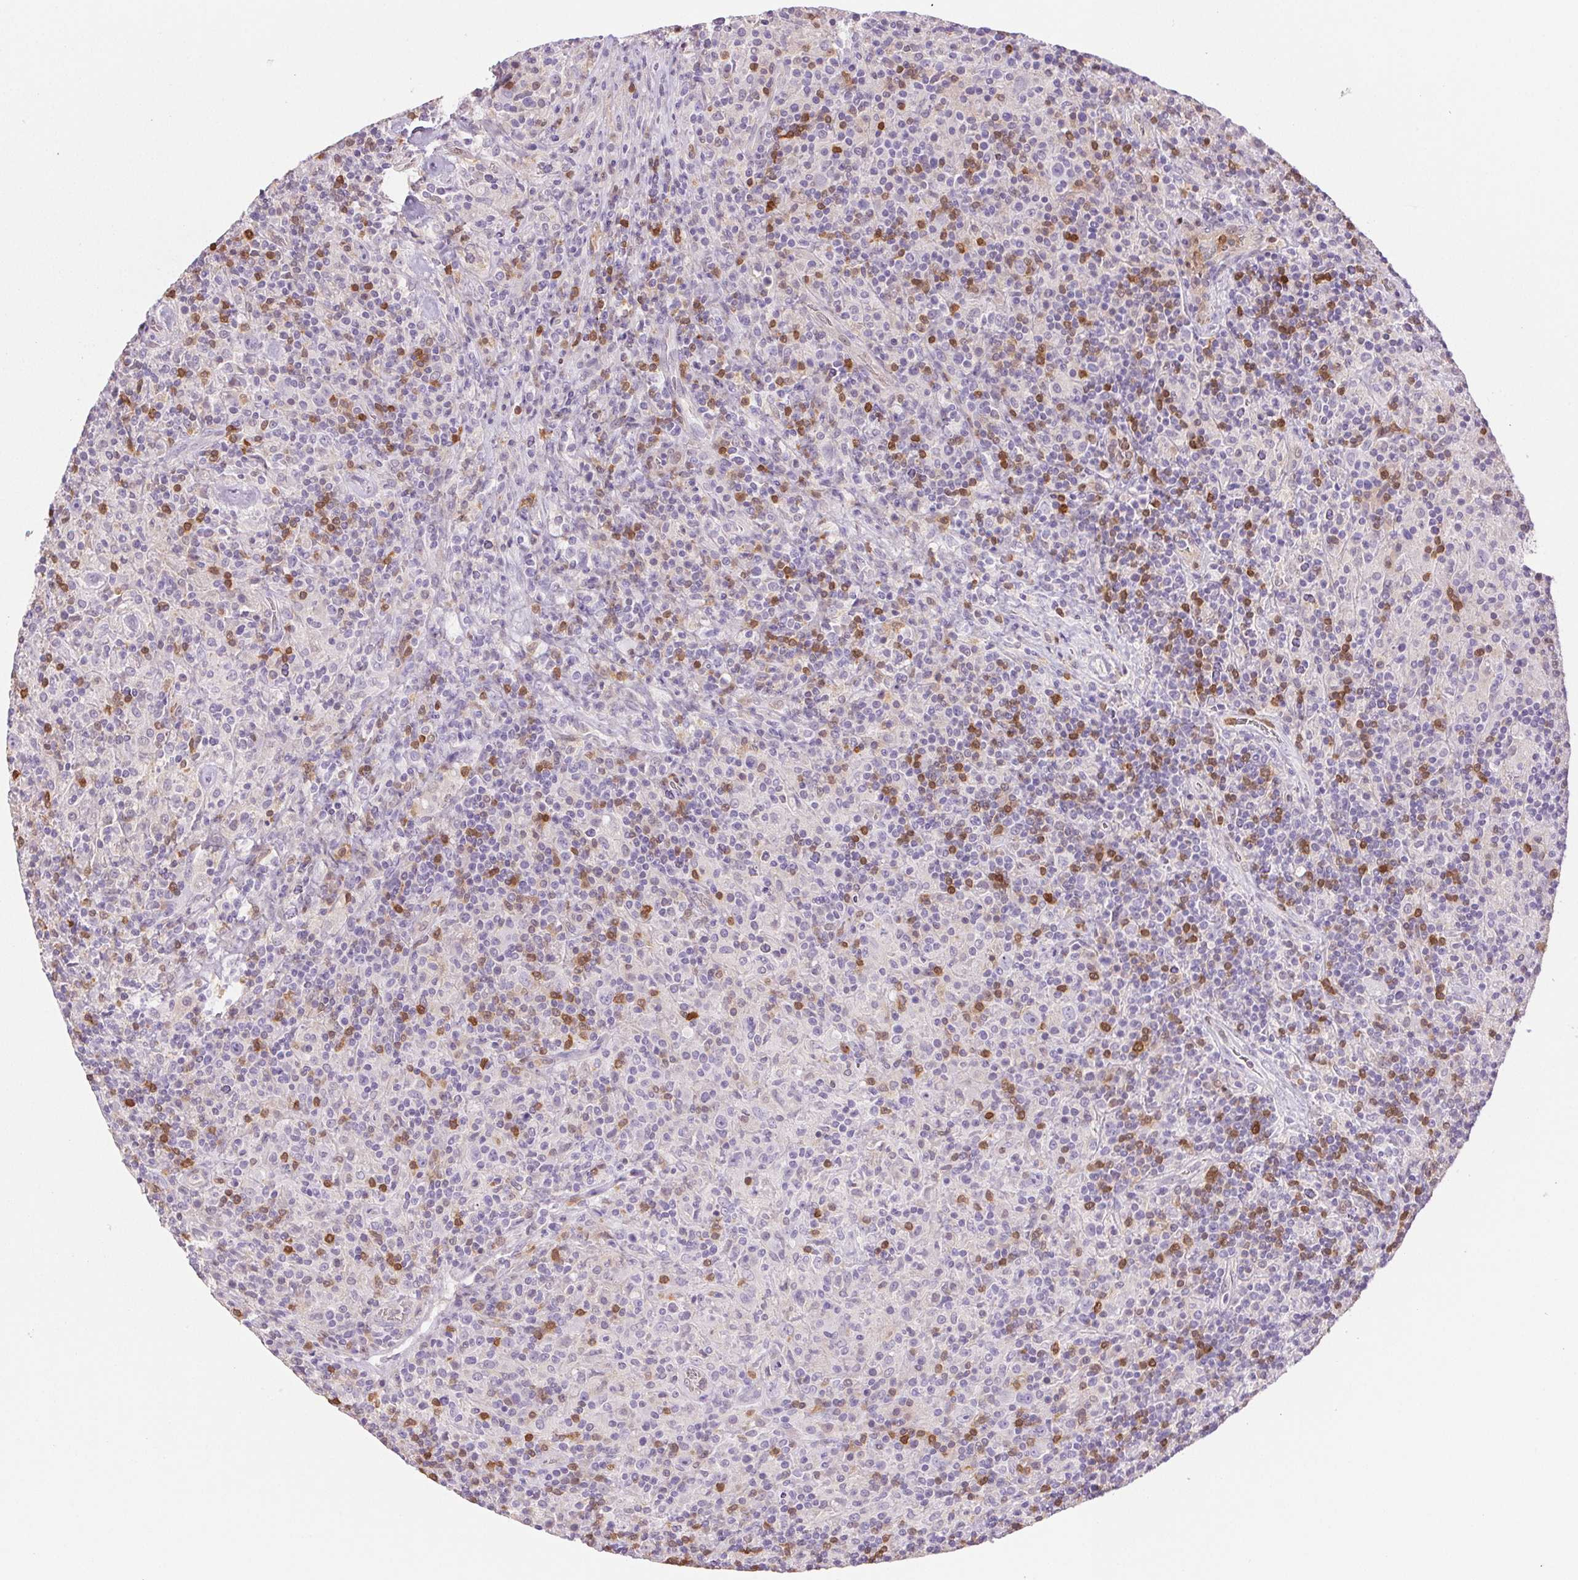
{"staining": {"intensity": "negative", "quantity": "none", "location": "none"}, "tissue": "lymphoma", "cell_type": "Tumor cells", "image_type": "cancer", "snomed": [{"axis": "morphology", "description": "Hodgkin's disease, NOS"}, {"axis": "topography", "description": "Lymph node"}], "caption": "Lymphoma stained for a protein using IHC exhibits no expression tumor cells.", "gene": "TMEM45A", "patient": {"sex": "male", "age": 70}}